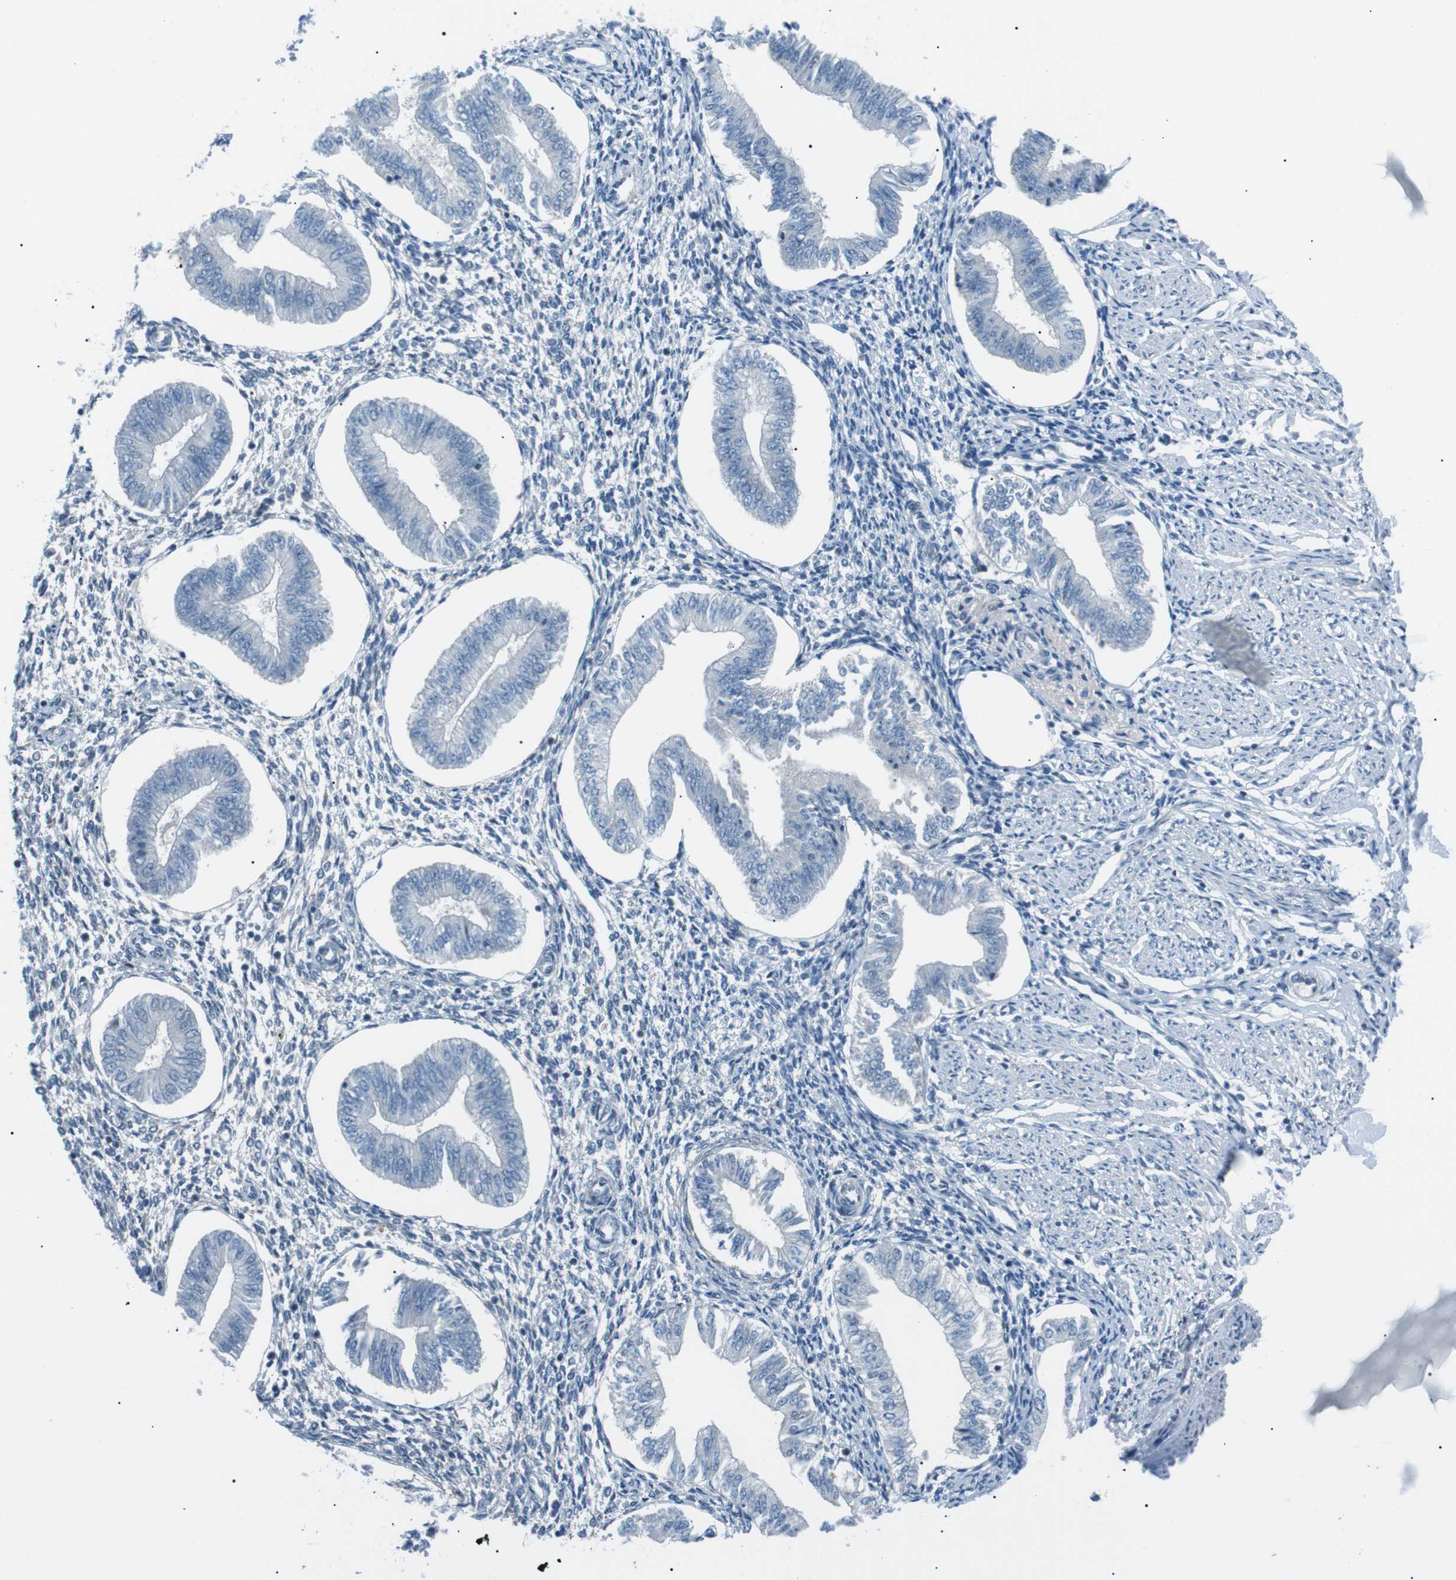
{"staining": {"intensity": "negative", "quantity": "none", "location": "none"}, "tissue": "endometrium", "cell_type": "Cells in endometrial stroma", "image_type": "normal", "snomed": [{"axis": "morphology", "description": "Normal tissue, NOS"}, {"axis": "topography", "description": "Endometrium"}], "caption": "A histopathology image of human endometrium is negative for staining in cells in endometrial stroma. (DAB immunohistochemistry with hematoxylin counter stain).", "gene": "ARID5B", "patient": {"sex": "female", "age": 50}}